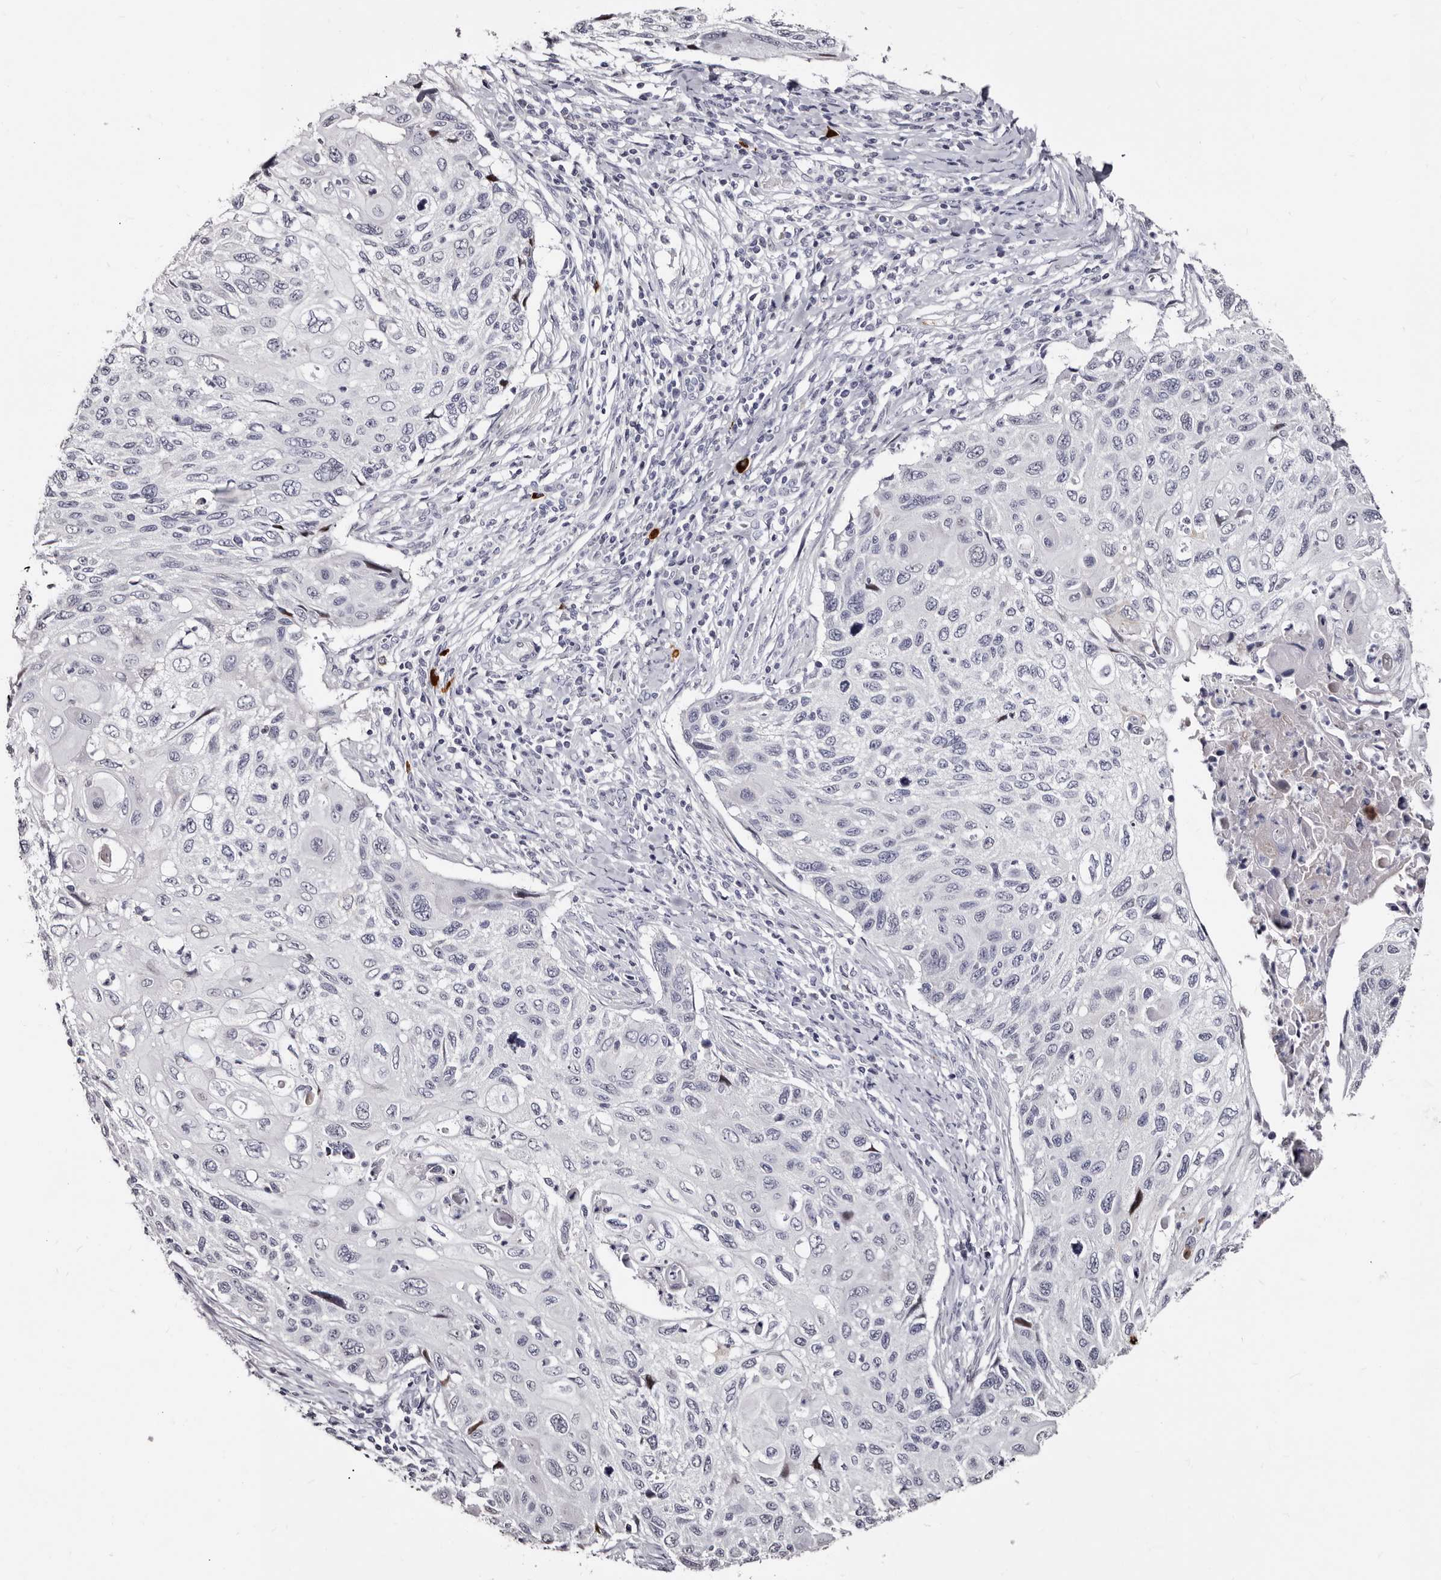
{"staining": {"intensity": "negative", "quantity": "none", "location": "none"}, "tissue": "cervical cancer", "cell_type": "Tumor cells", "image_type": "cancer", "snomed": [{"axis": "morphology", "description": "Squamous cell carcinoma, NOS"}, {"axis": "topography", "description": "Cervix"}], "caption": "This image is of cervical cancer stained with immunohistochemistry (IHC) to label a protein in brown with the nuclei are counter-stained blue. There is no expression in tumor cells.", "gene": "TBC1D22B", "patient": {"sex": "female", "age": 70}}